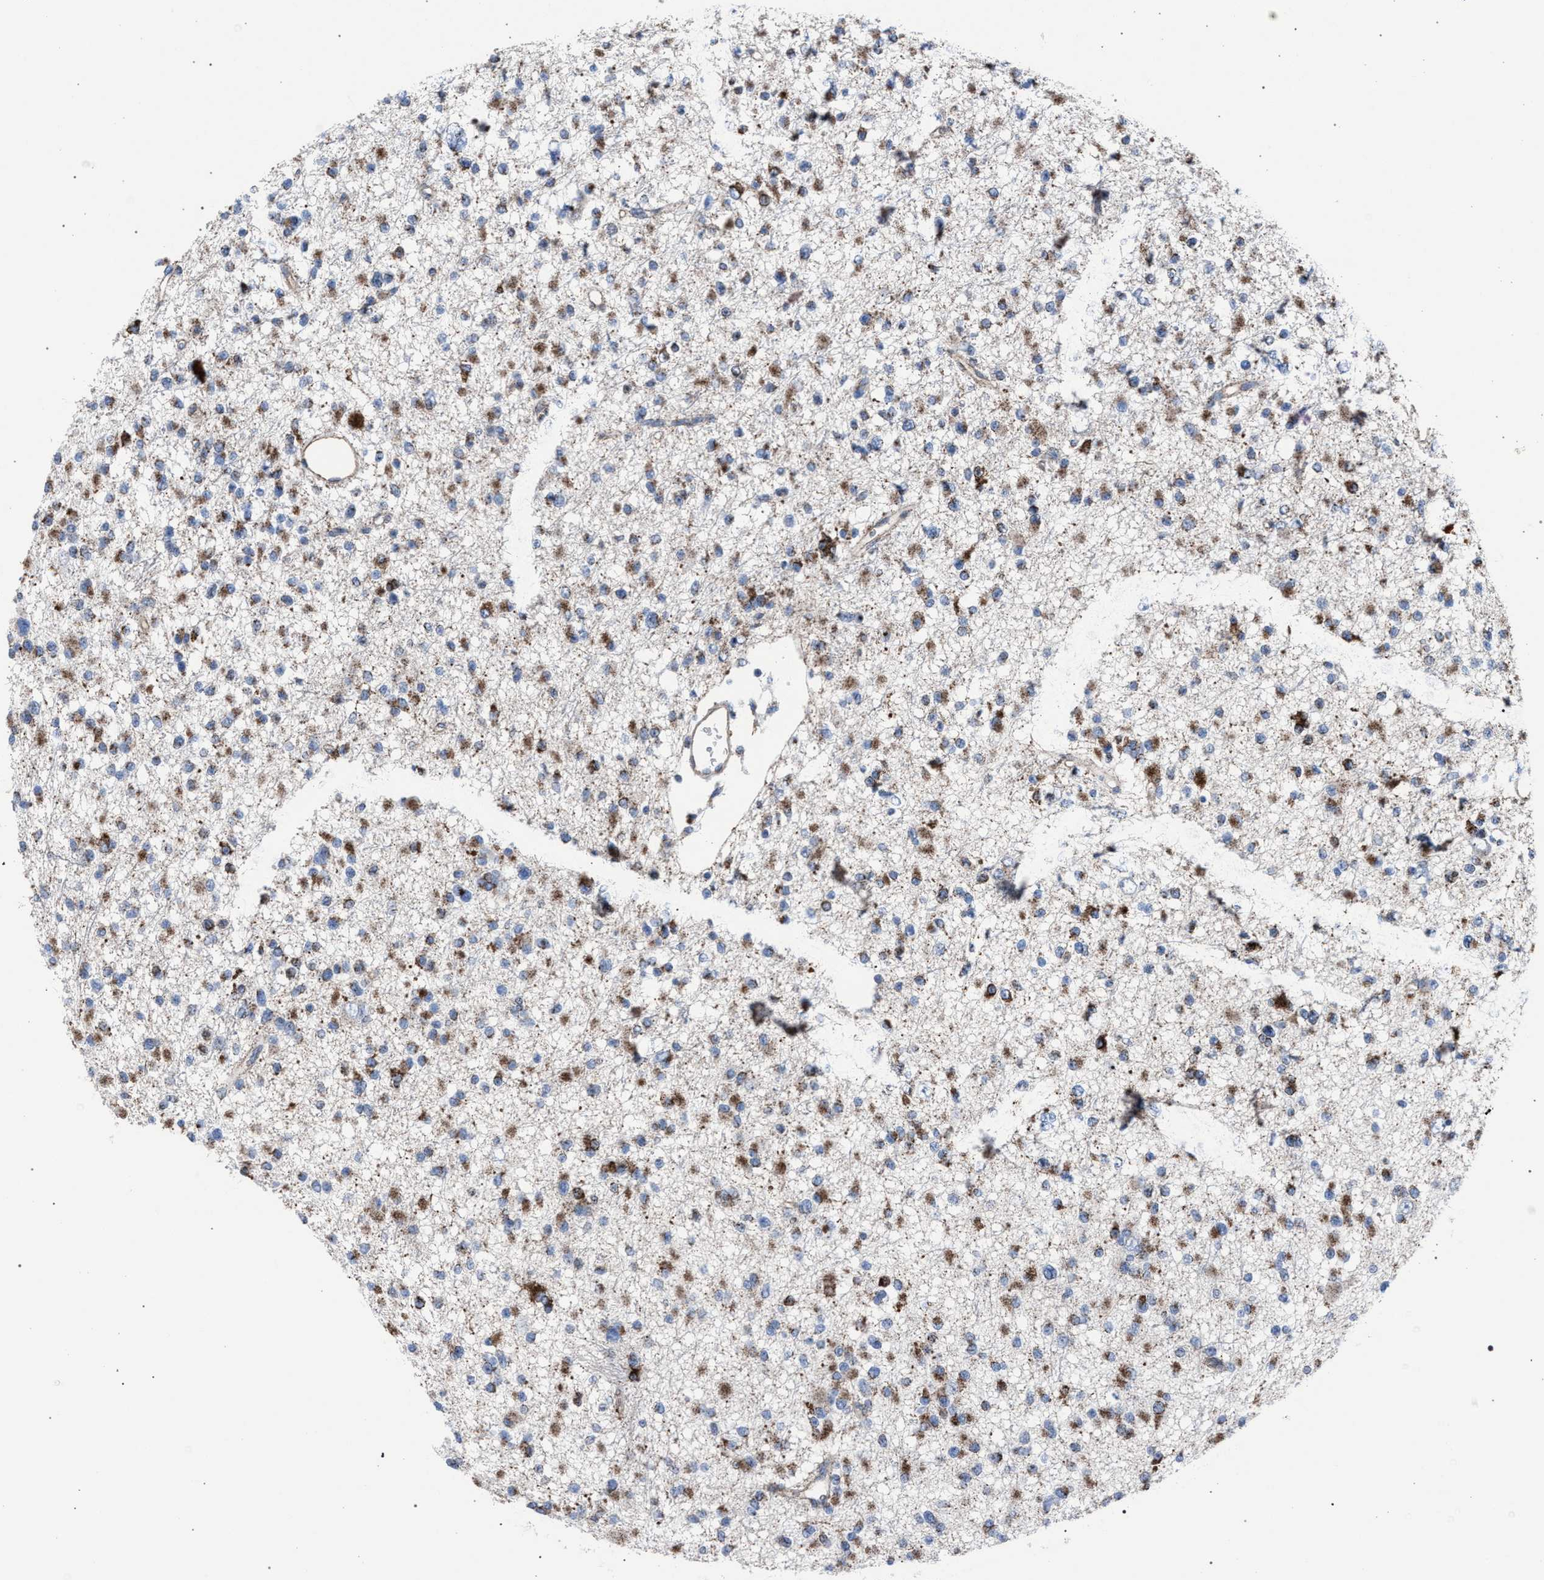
{"staining": {"intensity": "moderate", "quantity": ">75%", "location": "cytoplasmic/membranous"}, "tissue": "glioma", "cell_type": "Tumor cells", "image_type": "cancer", "snomed": [{"axis": "morphology", "description": "Glioma, malignant, Low grade"}, {"axis": "topography", "description": "Brain"}], "caption": "The immunohistochemical stain highlights moderate cytoplasmic/membranous staining in tumor cells of malignant glioma (low-grade) tissue. (DAB IHC with brightfield microscopy, high magnification).", "gene": "HSD17B4", "patient": {"sex": "female", "age": 22}}